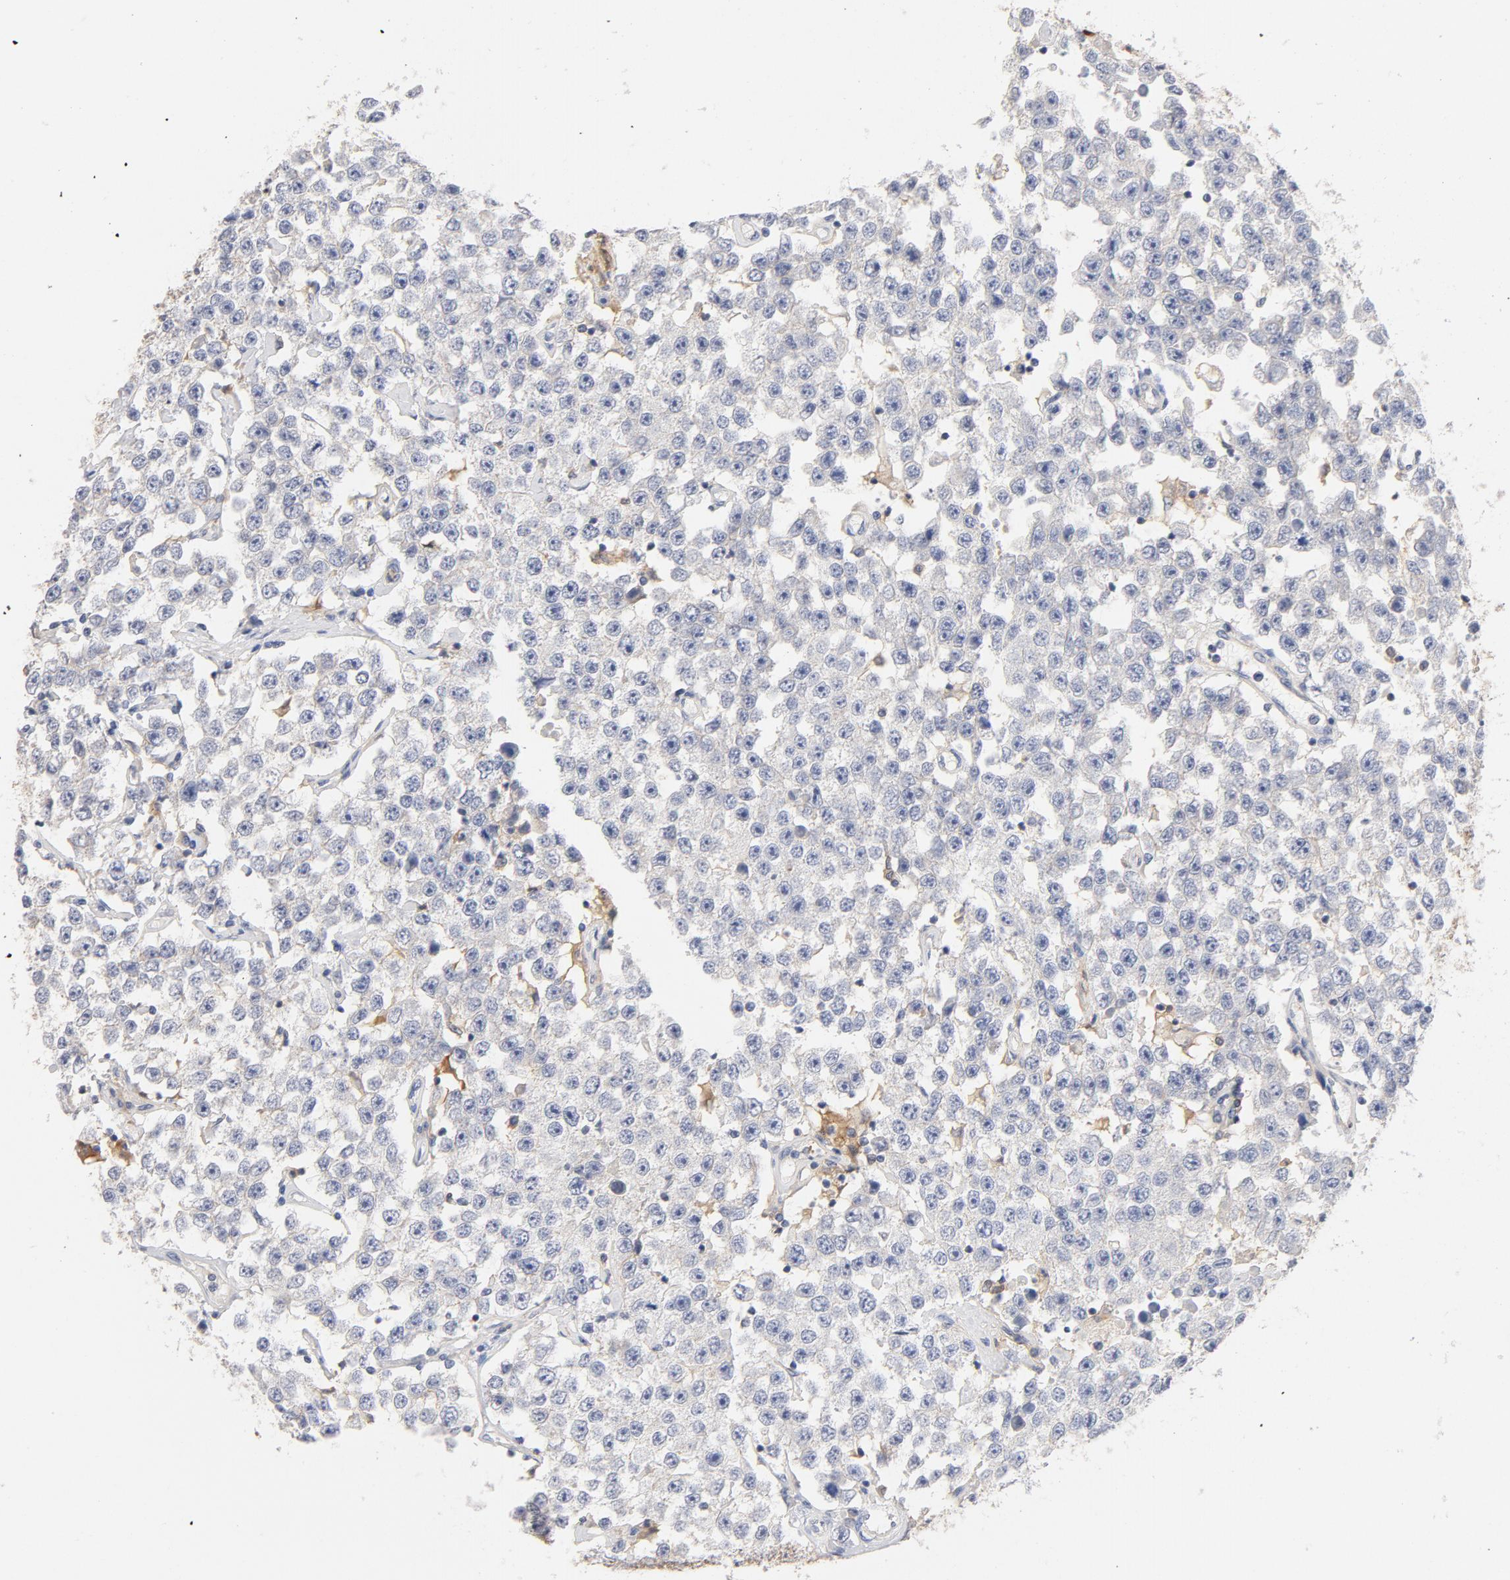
{"staining": {"intensity": "negative", "quantity": "none", "location": "none"}, "tissue": "testis cancer", "cell_type": "Tumor cells", "image_type": "cancer", "snomed": [{"axis": "morphology", "description": "Seminoma, NOS"}, {"axis": "topography", "description": "Testis"}], "caption": "This is an immunohistochemistry image of human seminoma (testis). There is no staining in tumor cells.", "gene": "SRC", "patient": {"sex": "male", "age": 52}}